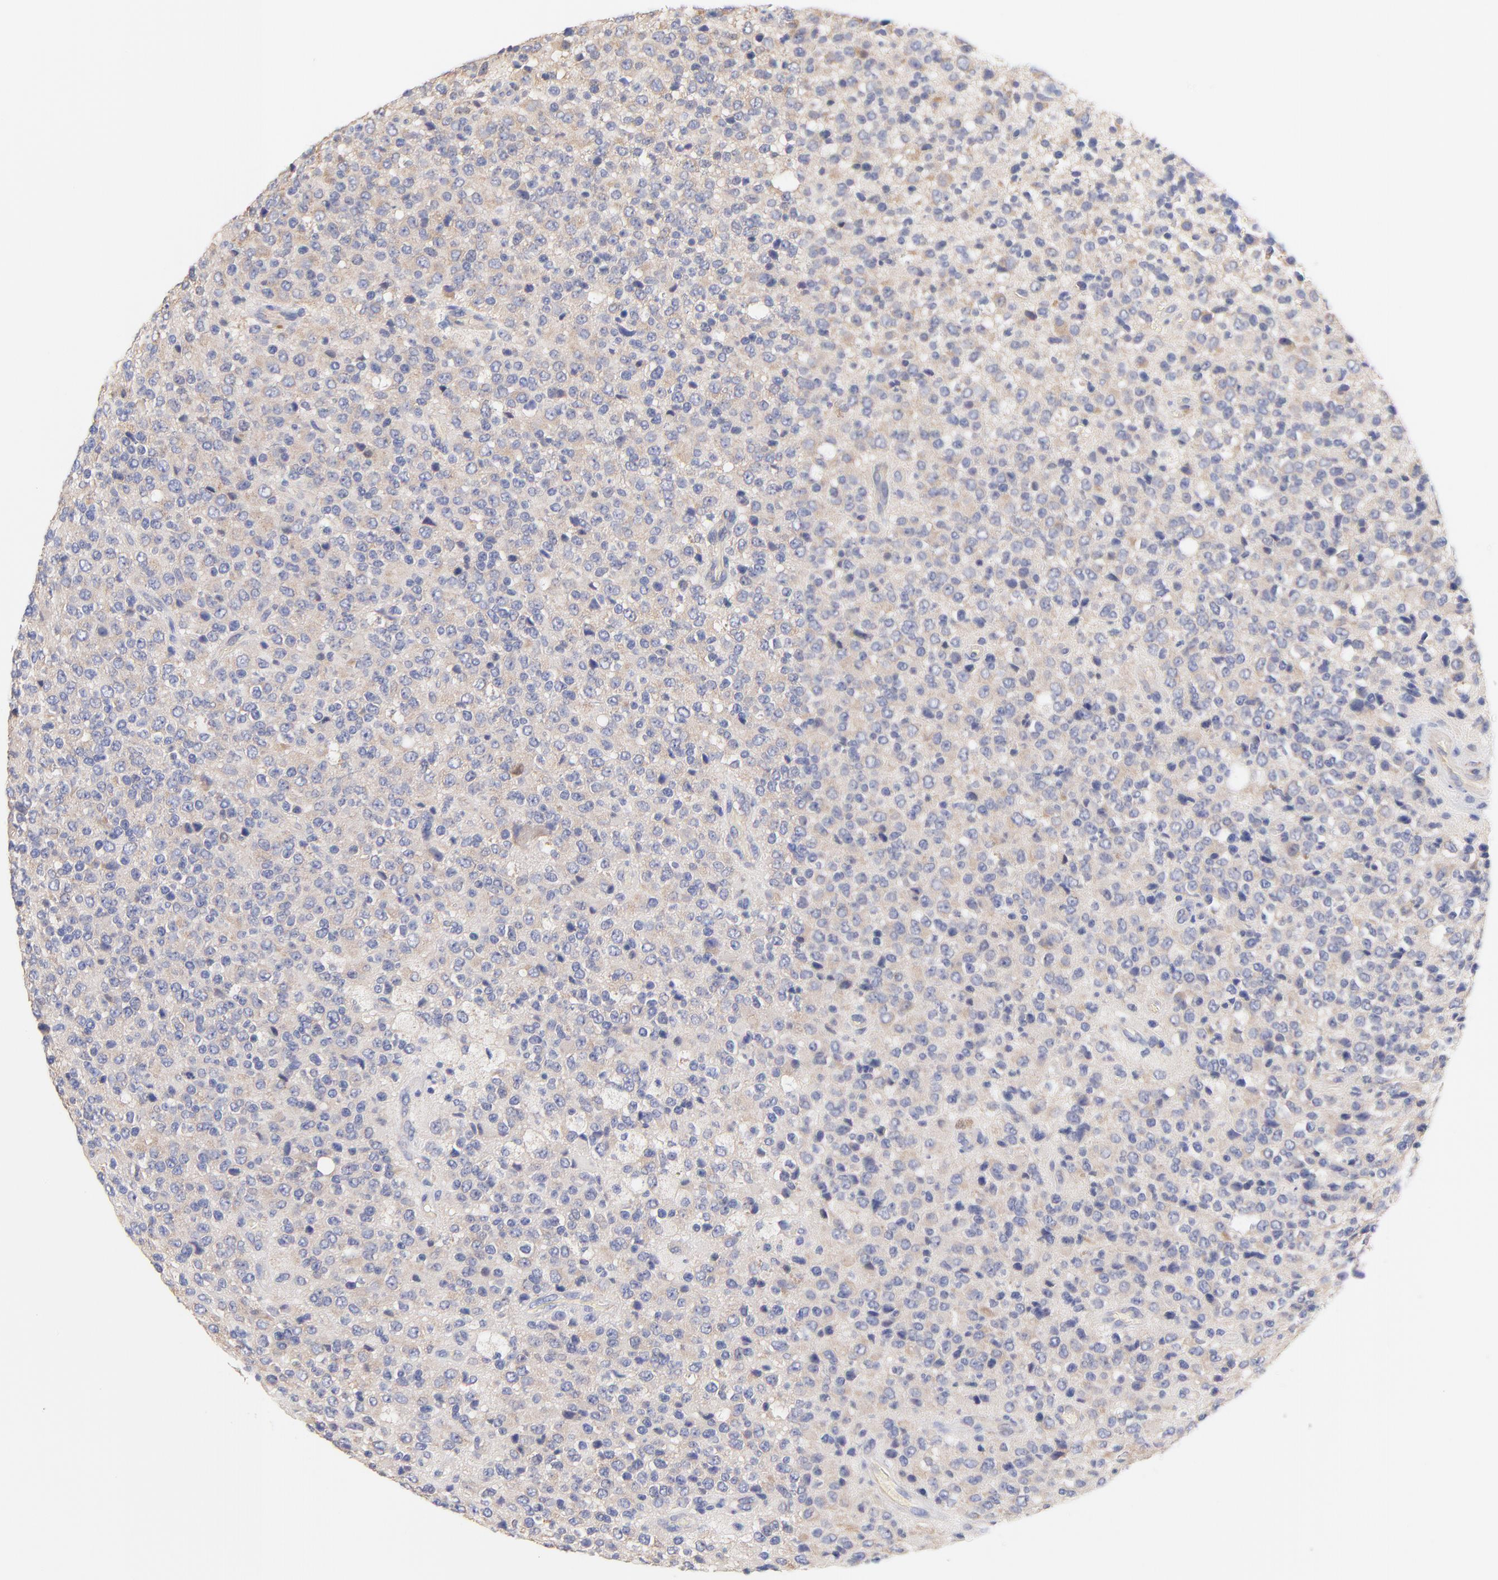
{"staining": {"intensity": "weak", "quantity": ">75%", "location": "cytoplasmic/membranous"}, "tissue": "glioma", "cell_type": "Tumor cells", "image_type": "cancer", "snomed": [{"axis": "morphology", "description": "Glioma, malignant, High grade"}, {"axis": "topography", "description": "pancreas cauda"}], "caption": "Brown immunohistochemical staining in glioma shows weak cytoplasmic/membranous expression in approximately >75% of tumor cells. The protein of interest is stained brown, and the nuclei are stained in blue (DAB IHC with brightfield microscopy, high magnification).", "gene": "TNFRSF13C", "patient": {"sex": "male", "age": 60}}